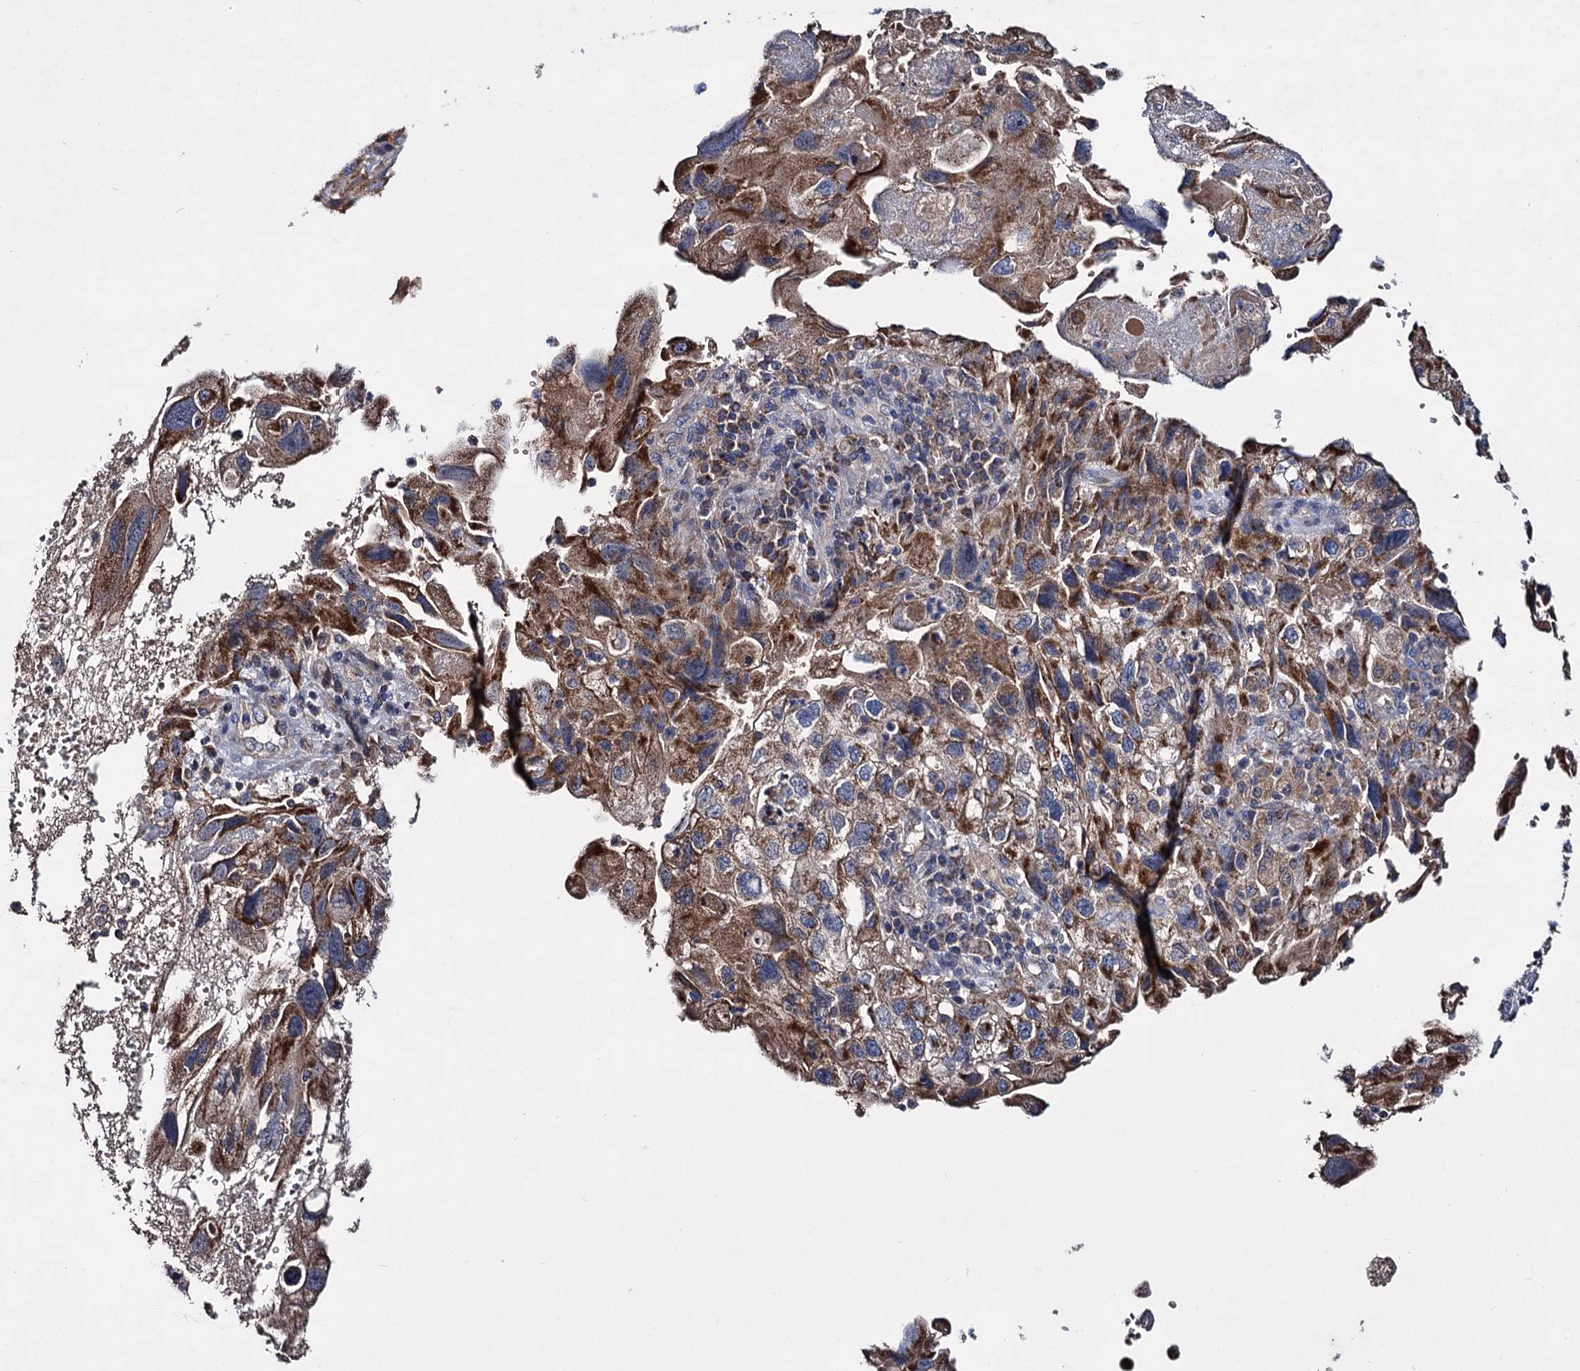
{"staining": {"intensity": "moderate", "quantity": ">75%", "location": "cytoplasmic/membranous"}, "tissue": "endometrial cancer", "cell_type": "Tumor cells", "image_type": "cancer", "snomed": [{"axis": "morphology", "description": "Adenocarcinoma, NOS"}, {"axis": "topography", "description": "Endometrium"}], "caption": "Endometrial adenocarcinoma was stained to show a protein in brown. There is medium levels of moderate cytoplasmic/membranous positivity in about >75% of tumor cells.", "gene": "CLPB", "patient": {"sex": "female", "age": 49}}